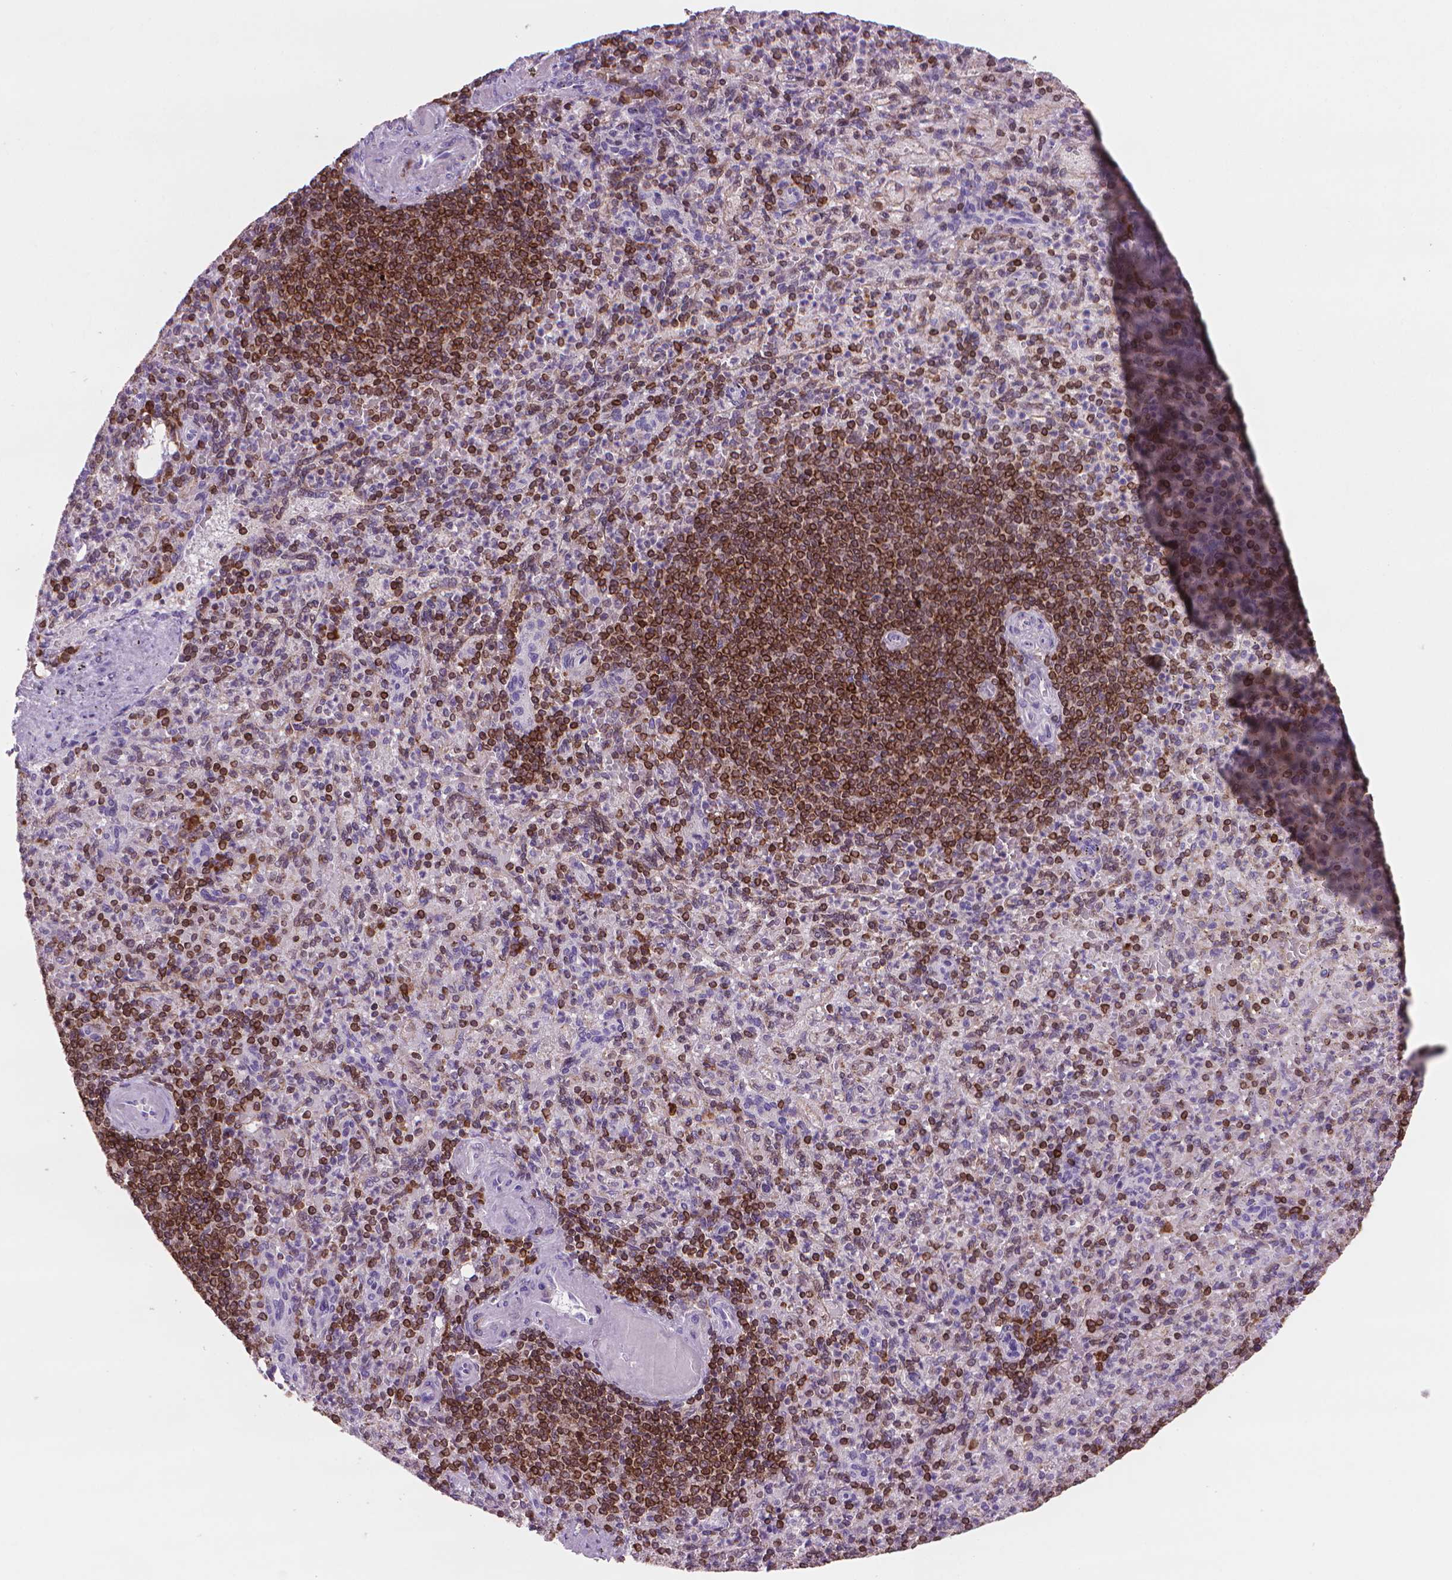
{"staining": {"intensity": "strong", "quantity": "<25%", "location": "cytoplasmic/membranous"}, "tissue": "spleen", "cell_type": "Cells in red pulp", "image_type": "normal", "snomed": [{"axis": "morphology", "description": "Normal tissue, NOS"}, {"axis": "topography", "description": "Spleen"}], "caption": "An image of spleen stained for a protein shows strong cytoplasmic/membranous brown staining in cells in red pulp.", "gene": "BCL2", "patient": {"sex": "female", "age": 74}}